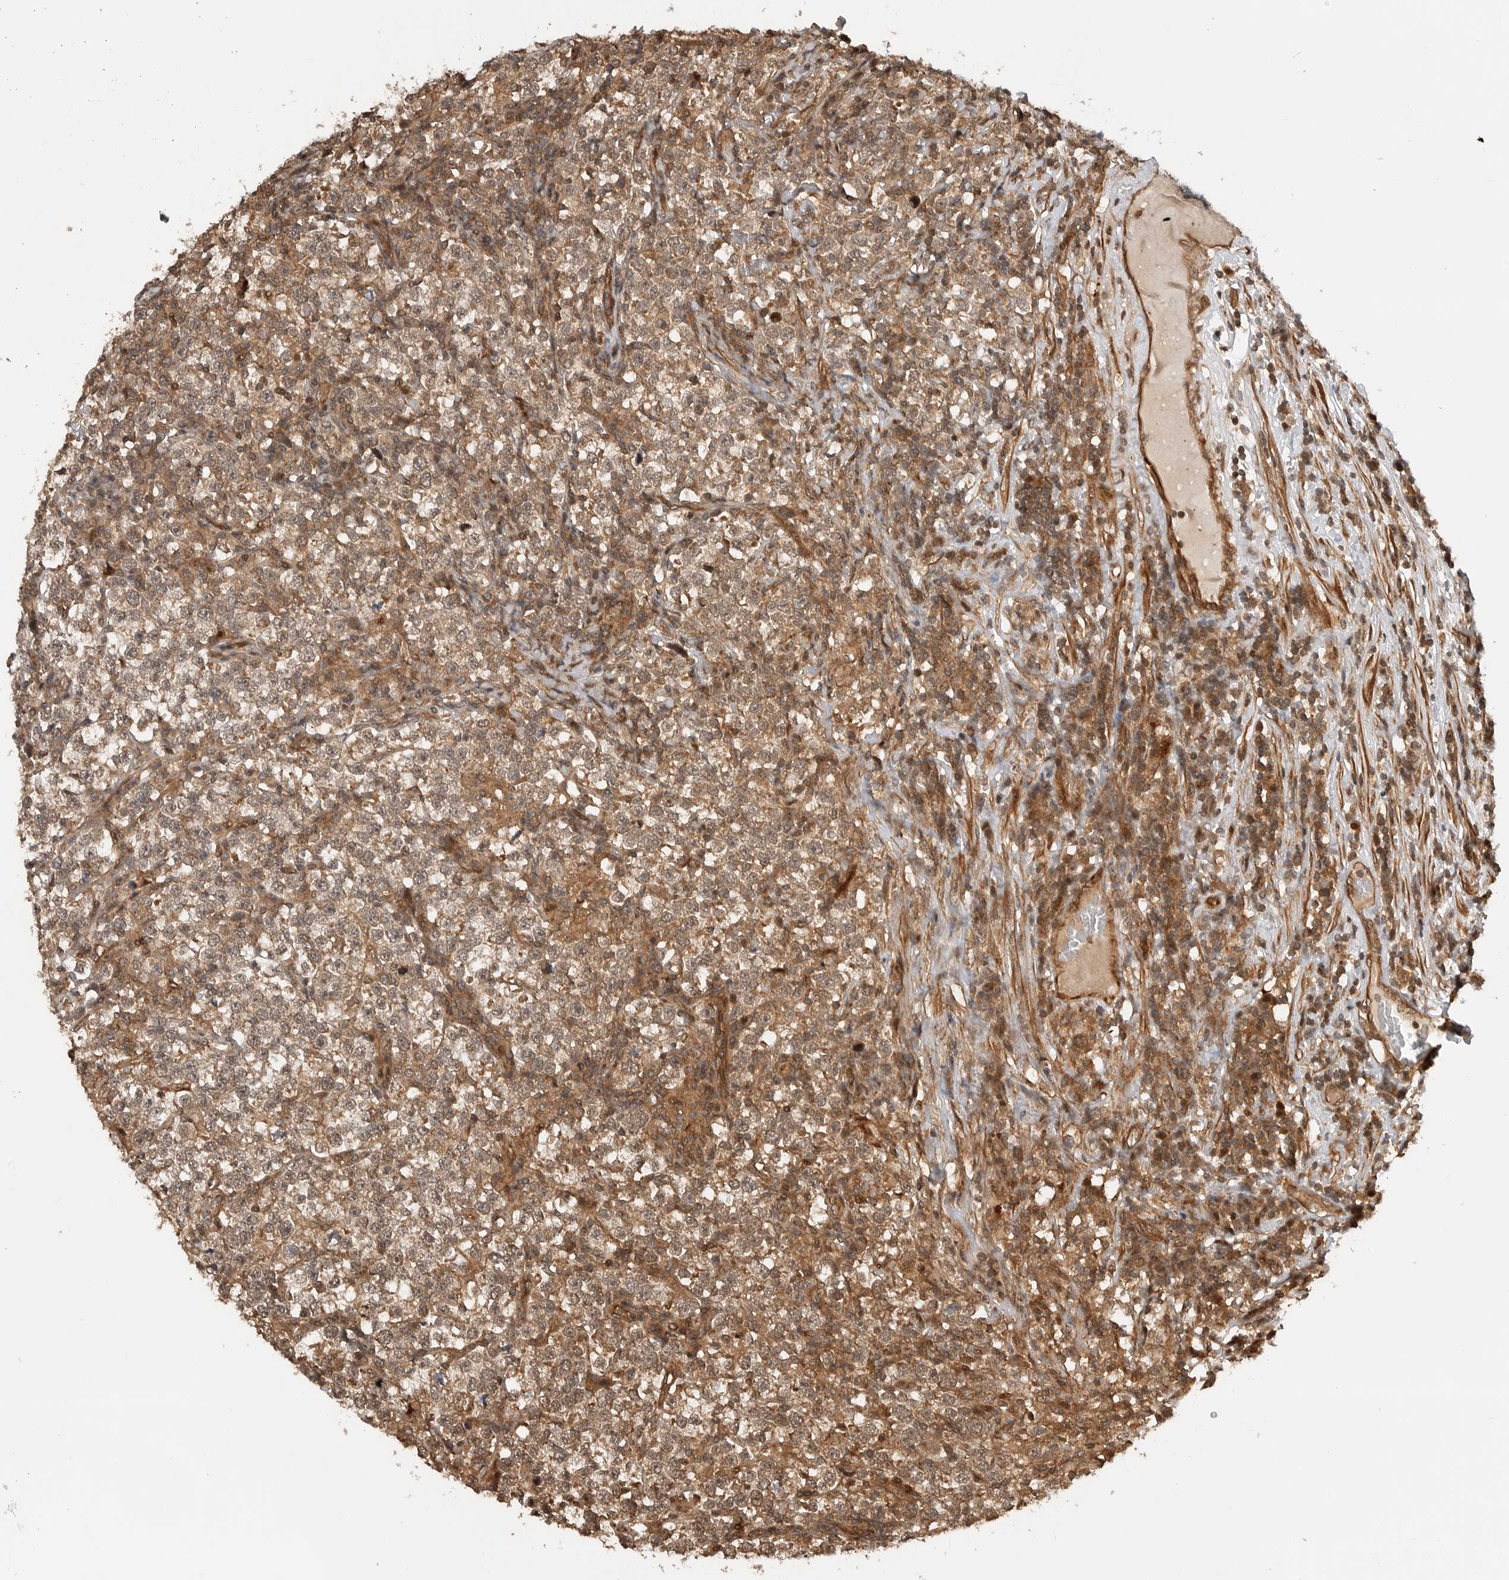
{"staining": {"intensity": "weak", "quantity": "25%-75%", "location": "cytoplasmic/membranous"}, "tissue": "testis cancer", "cell_type": "Tumor cells", "image_type": "cancer", "snomed": [{"axis": "morphology", "description": "Normal tissue, NOS"}, {"axis": "morphology", "description": "Seminoma, NOS"}, {"axis": "topography", "description": "Testis"}], "caption": "Brown immunohistochemical staining in human testis cancer displays weak cytoplasmic/membranous staining in about 25%-75% of tumor cells. (DAB (3,3'-diaminobenzidine) IHC with brightfield microscopy, high magnification).", "gene": "ADPRS", "patient": {"sex": "male", "age": 43}}